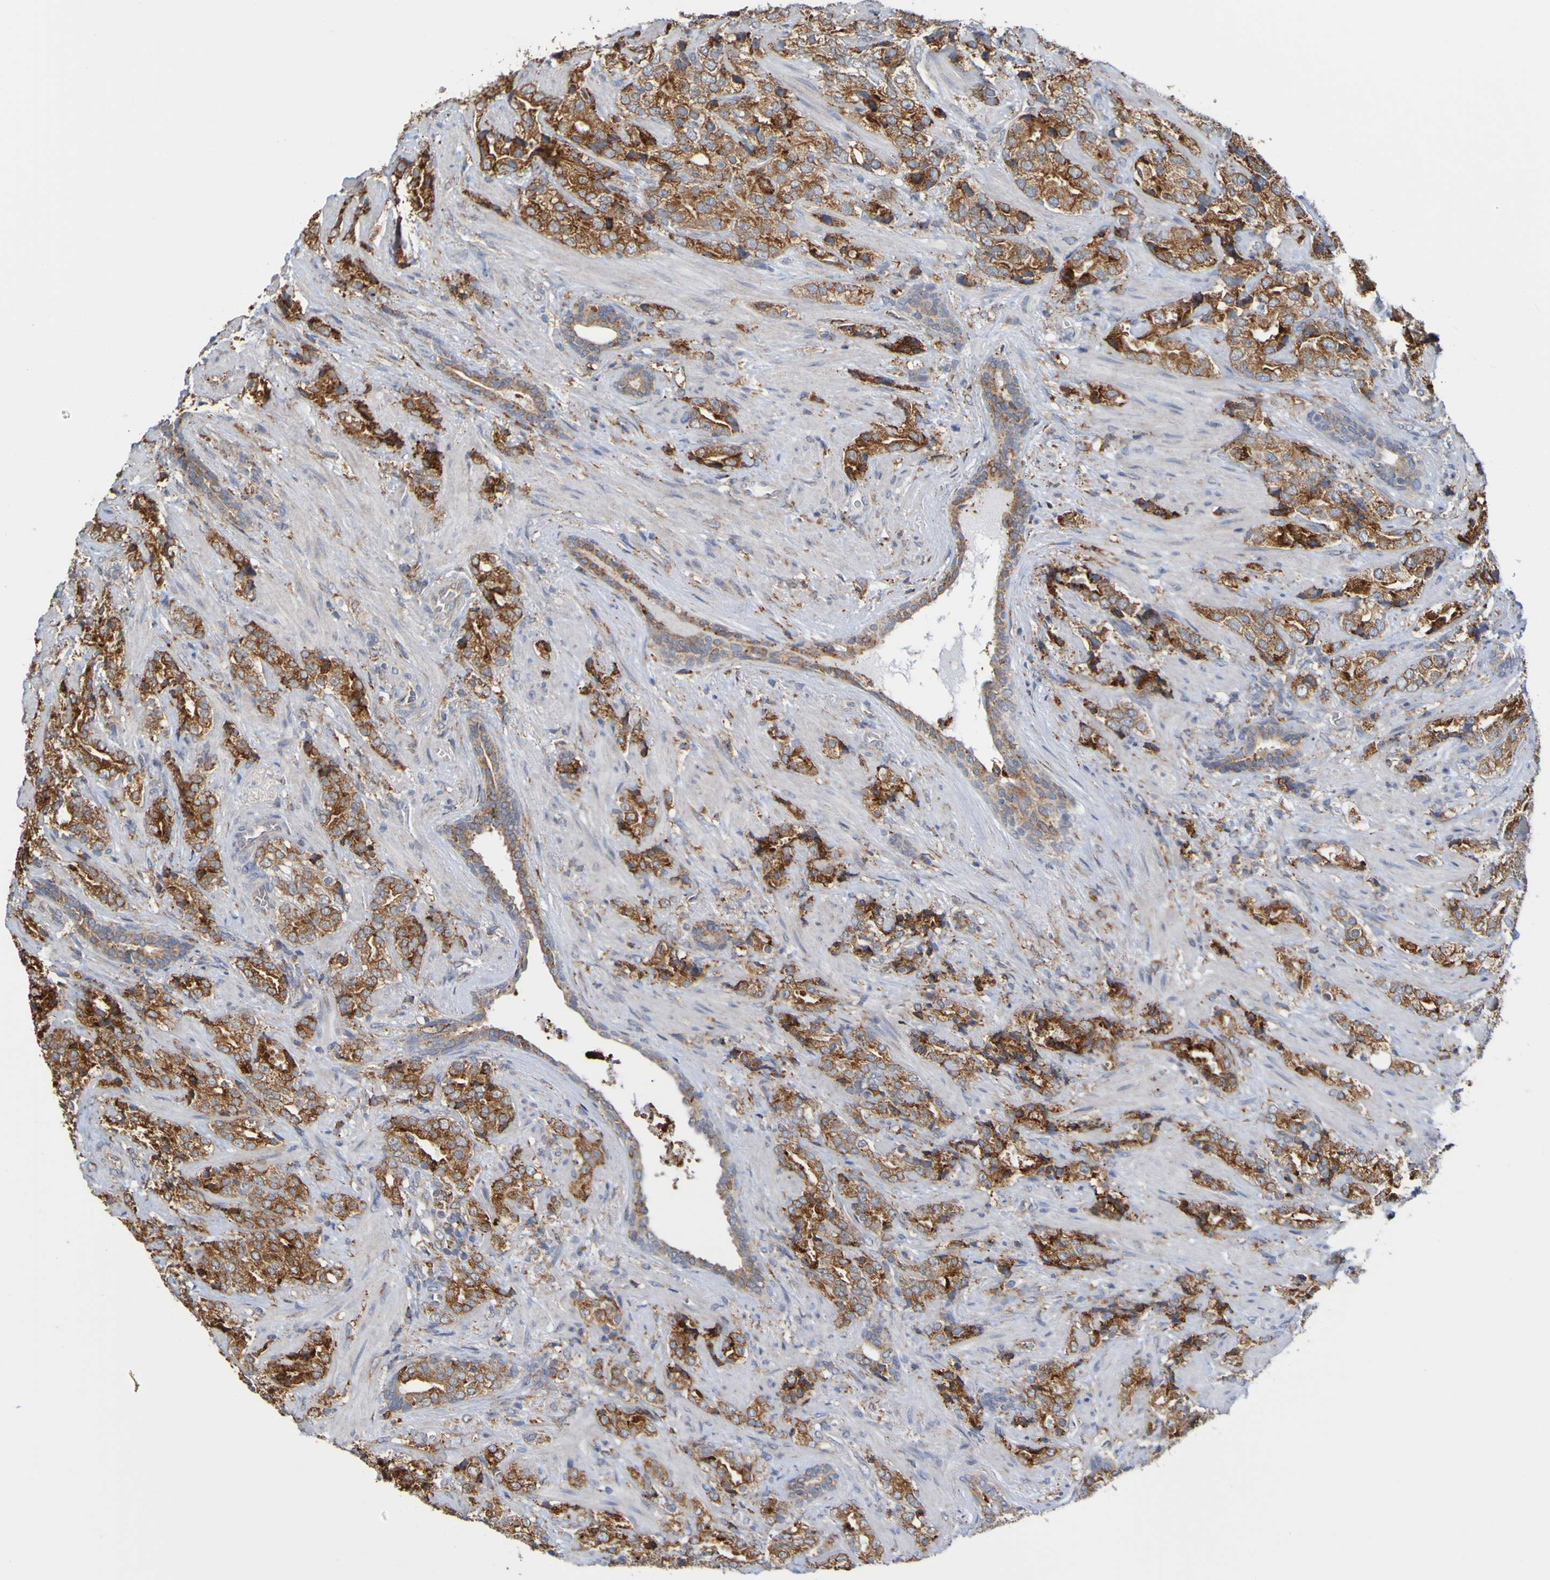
{"staining": {"intensity": "strong", "quantity": ">75%", "location": "cytoplasmic/membranous"}, "tissue": "prostate cancer", "cell_type": "Tumor cells", "image_type": "cancer", "snomed": [{"axis": "morphology", "description": "Adenocarcinoma, High grade"}, {"axis": "topography", "description": "Prostate"}], "caption": "An image of prostate cancer (adenocarcinoma (high-grade)) stained for a protein reveals strong cytoplasmic/membranous brown staining in tumor cells. (DAB (3,3'-diaminobenzidine) = brown stain, brightfield microscopy at high magnification).", "gene": "PDIA3", "patient": {"sex": "male", "age": 71}}